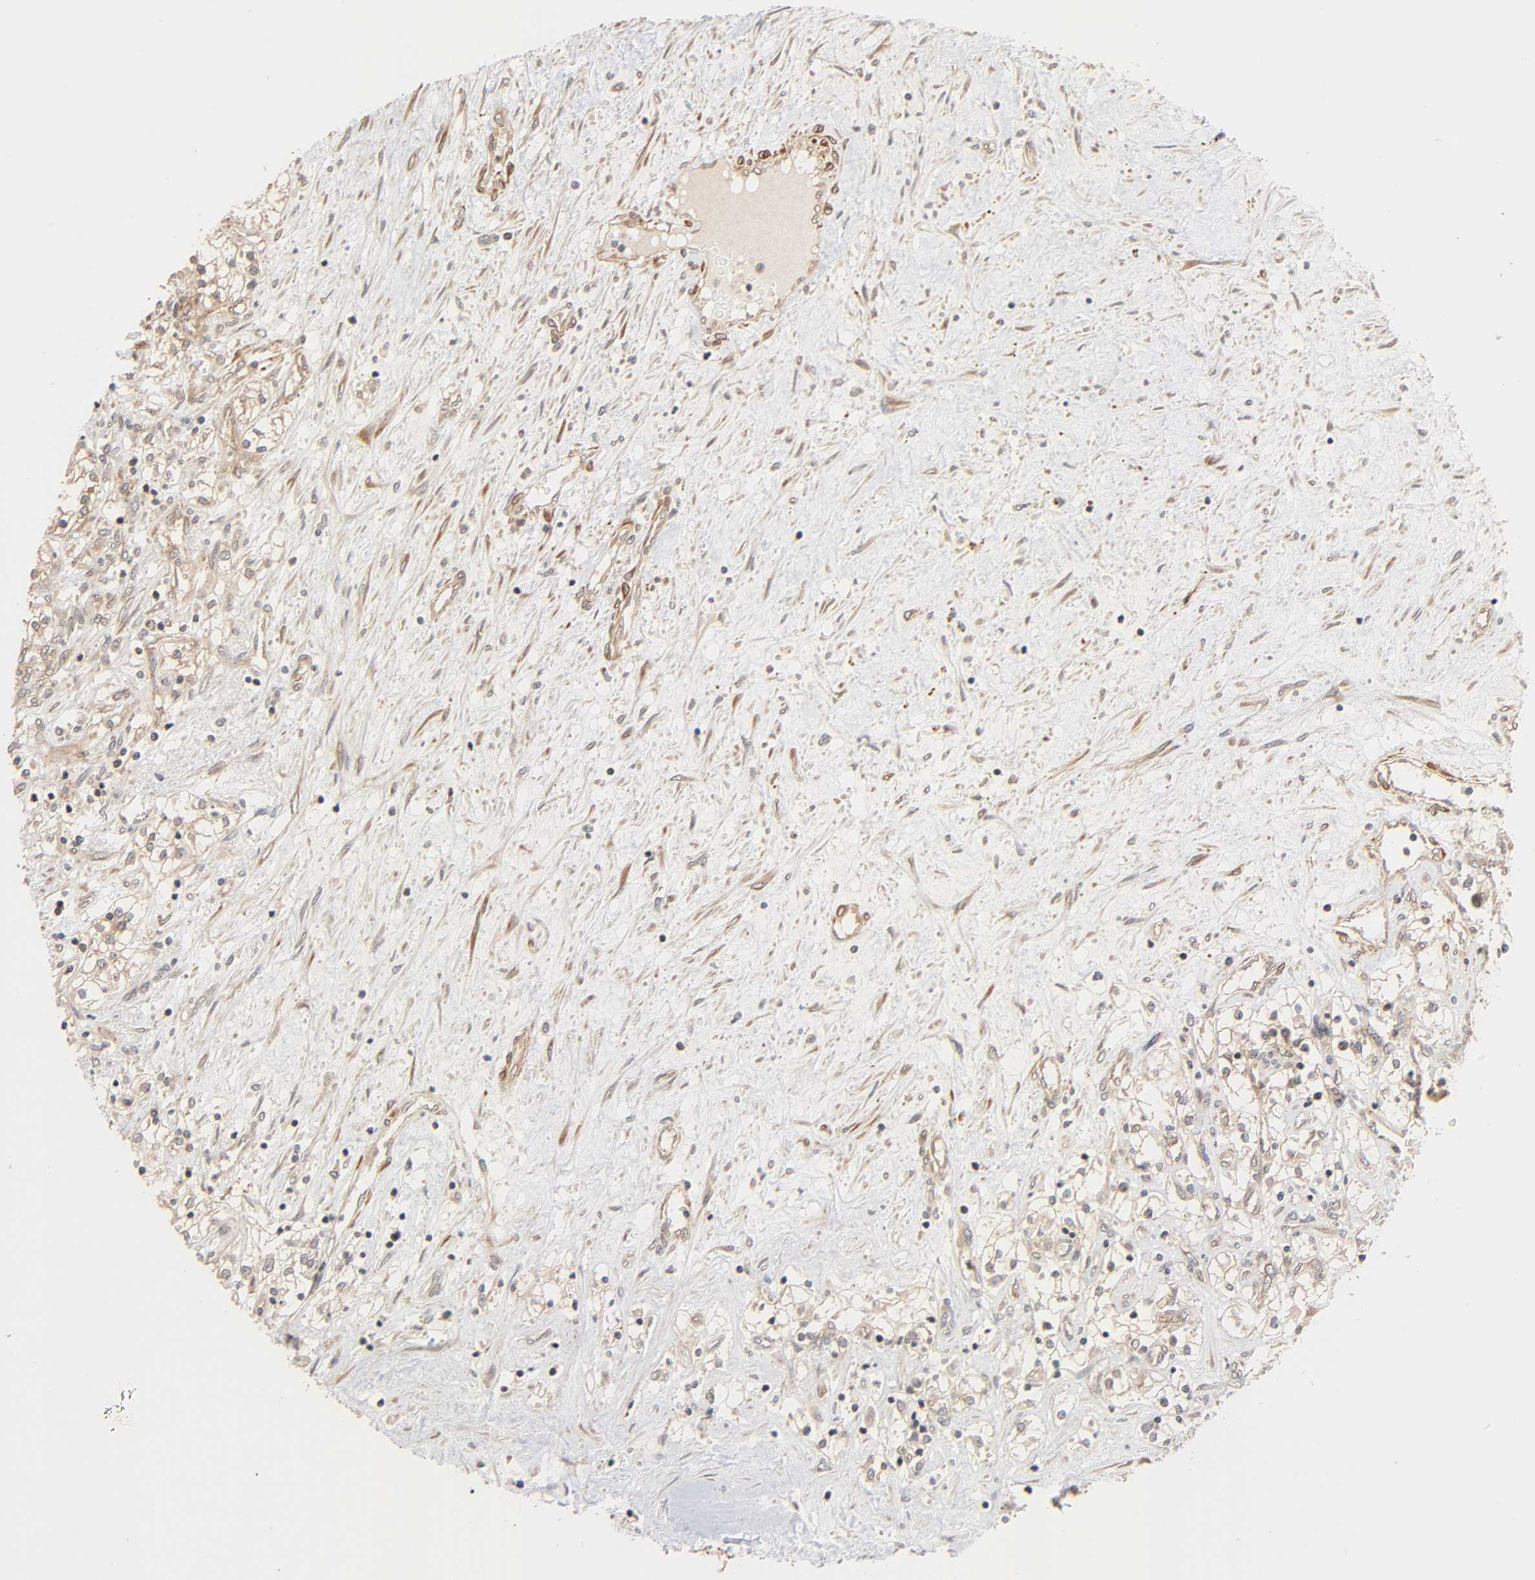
{"staining": {"intensity": "moderate", "quantity": ">75%", "location": "cytoplasmic/membranous"}, "tissue": "renal cancer", "cell_type": "Tumor cells", "image_type": "cancer", "snomed": [{"axis": "morphology", "description": "Adenocarcinoma, NOS"}, {"axis": "topography", "description": "Kidney"}], "caption": "Adenocarcinoma (renal) stained with DAB immunohistochemistry shows medium levels of moderate cytoplasmic/membranous positivity in approximately >75% of tumor cells. (DAB (3,3'-diaminobenzidine) IHC with brightfield microscopy, high magnification).", "gene": "NEMF", "patient": {"sex": "male", "age": 68}}